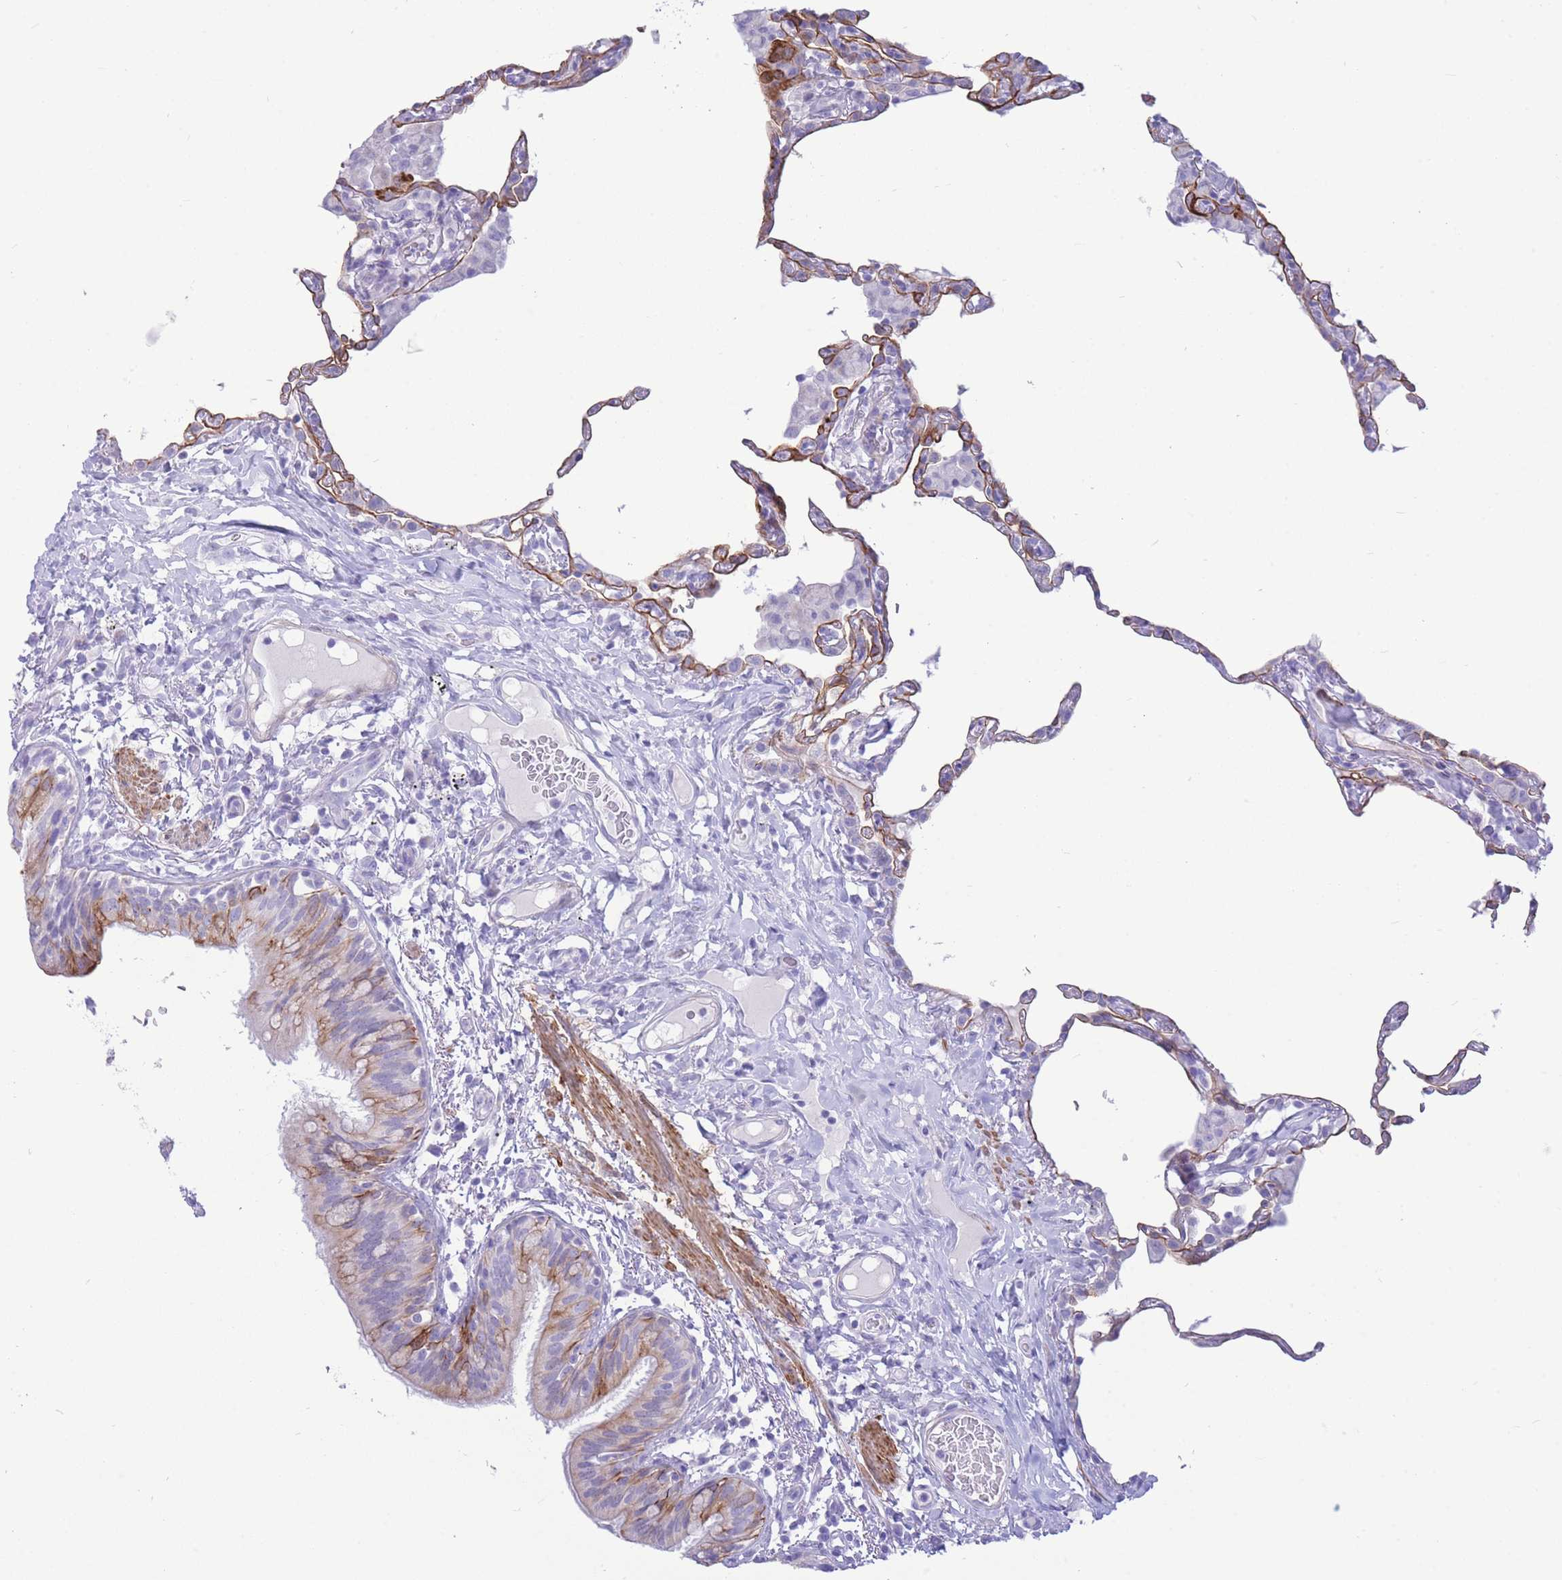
{"staining": {"intensity": "moderate", "quantity": ">75%", "location": "cytoplasmic/membranous"}, "tissue": "lung", "cell_type": "Alveolar cells", "image_type": "normal", "snomed": [{"axis": "morphology", "description": "Normal tissue, NOS"}, {"axis": "topography", "description": "Lung"}], "caption": "This is a micrograph of IHC staining of normal lung, which shows moderate staining in the cytoplasmic/membranous of alveolar cells.", "gene": "VWA8", "patient": {"sex": "female", "age": 57}}